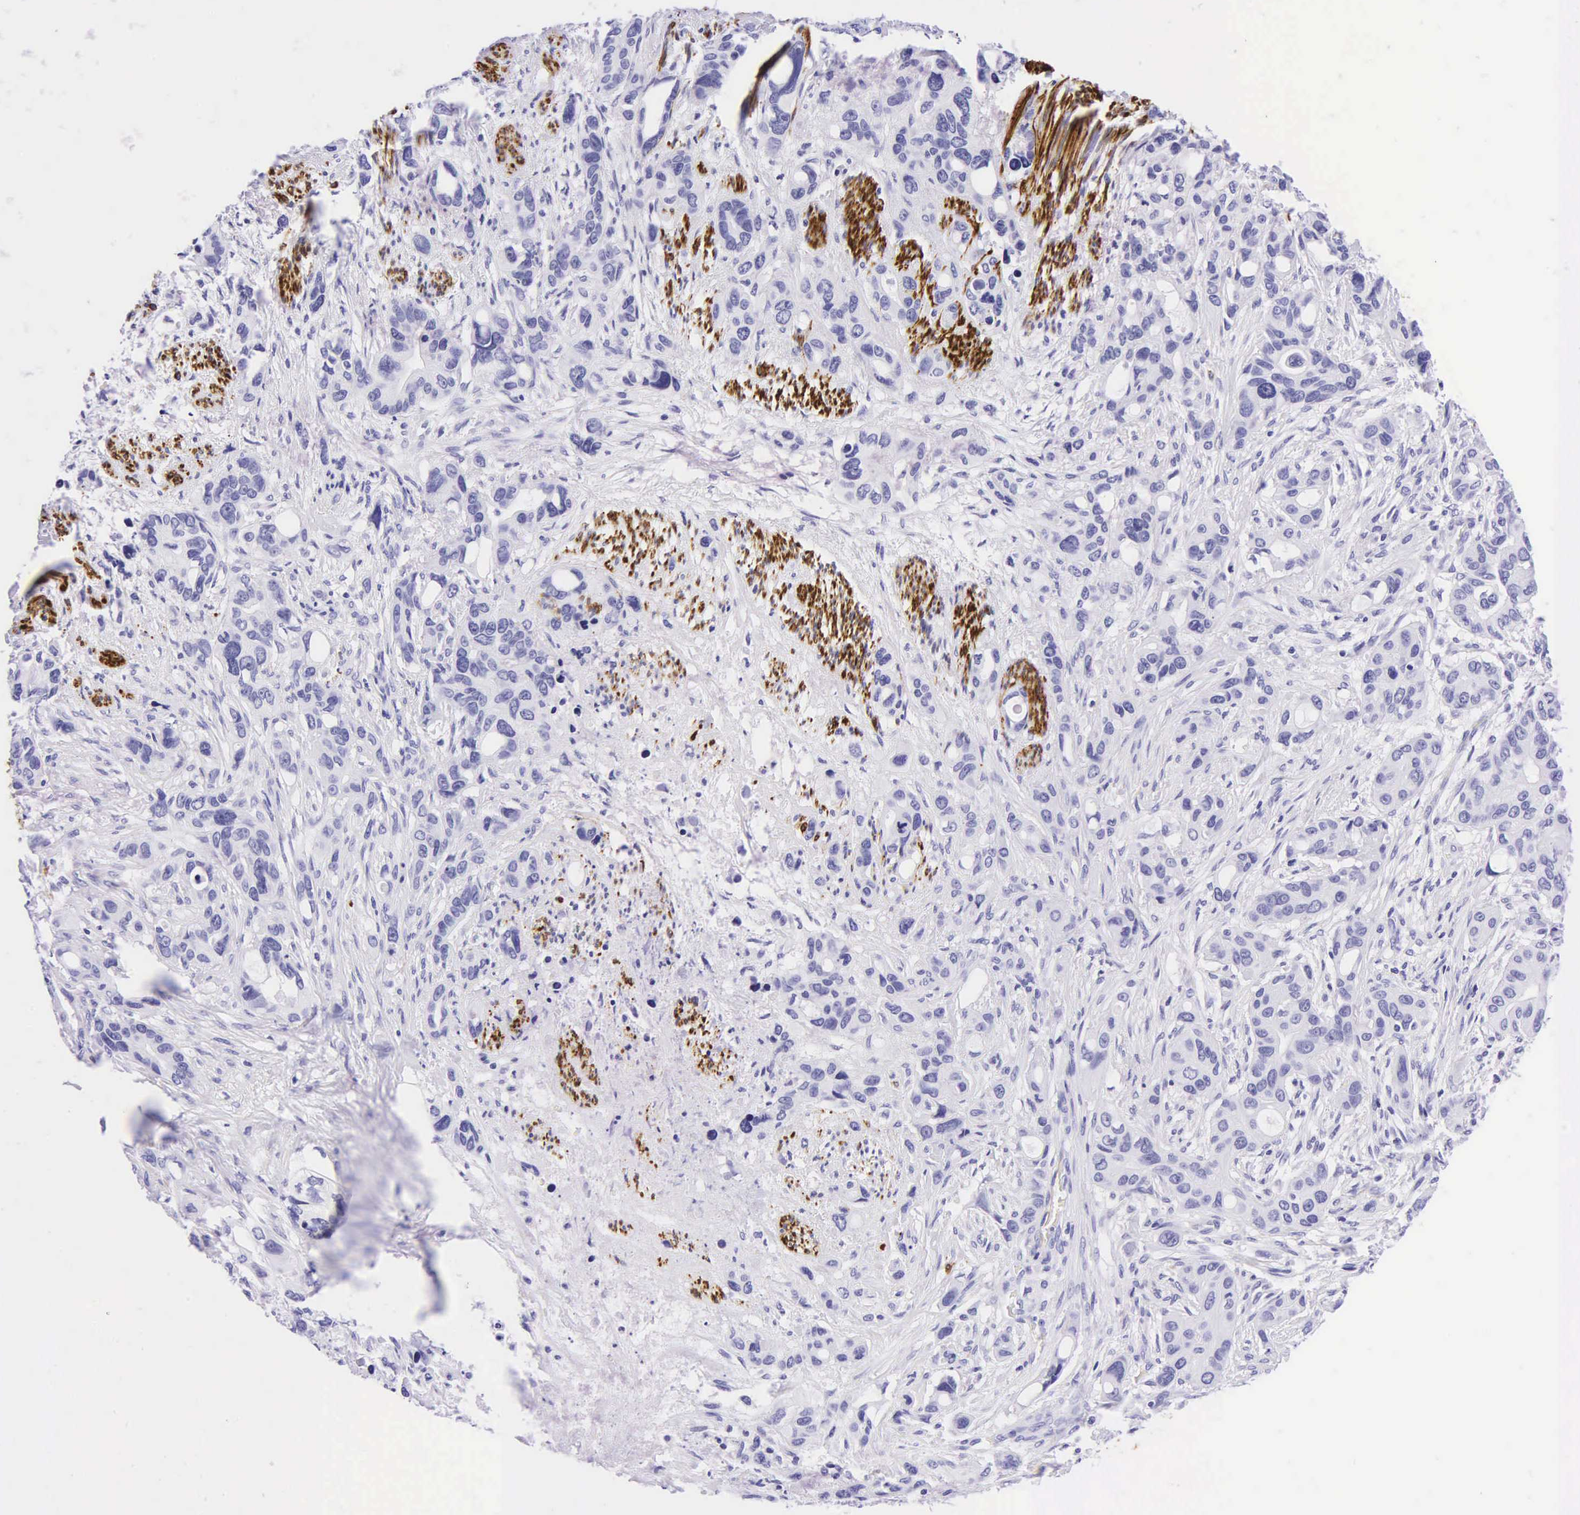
{"staining": {"intensity": "negative", "quantity": "none", "location": "none"}, "tissue": "stomach cancer", "cell_type": "Tumor cells", "image_type": "cancer", "snomed": [{"axis": "morphology", "description": "Adenocarcinoma, NOS"}, {"axis": "topography", "description": "Stomach, upper"}], "caption": "There is no significant staining in tumor cells of stomach cancer. (Stains: DAB (3,3'-diaminobenzidine) IHC with hematoxylin counter stain, Microscopy: brightfield microscopy at high magnification).", "gene": "DES", "patient": {"sex": "male", "age": 47}}